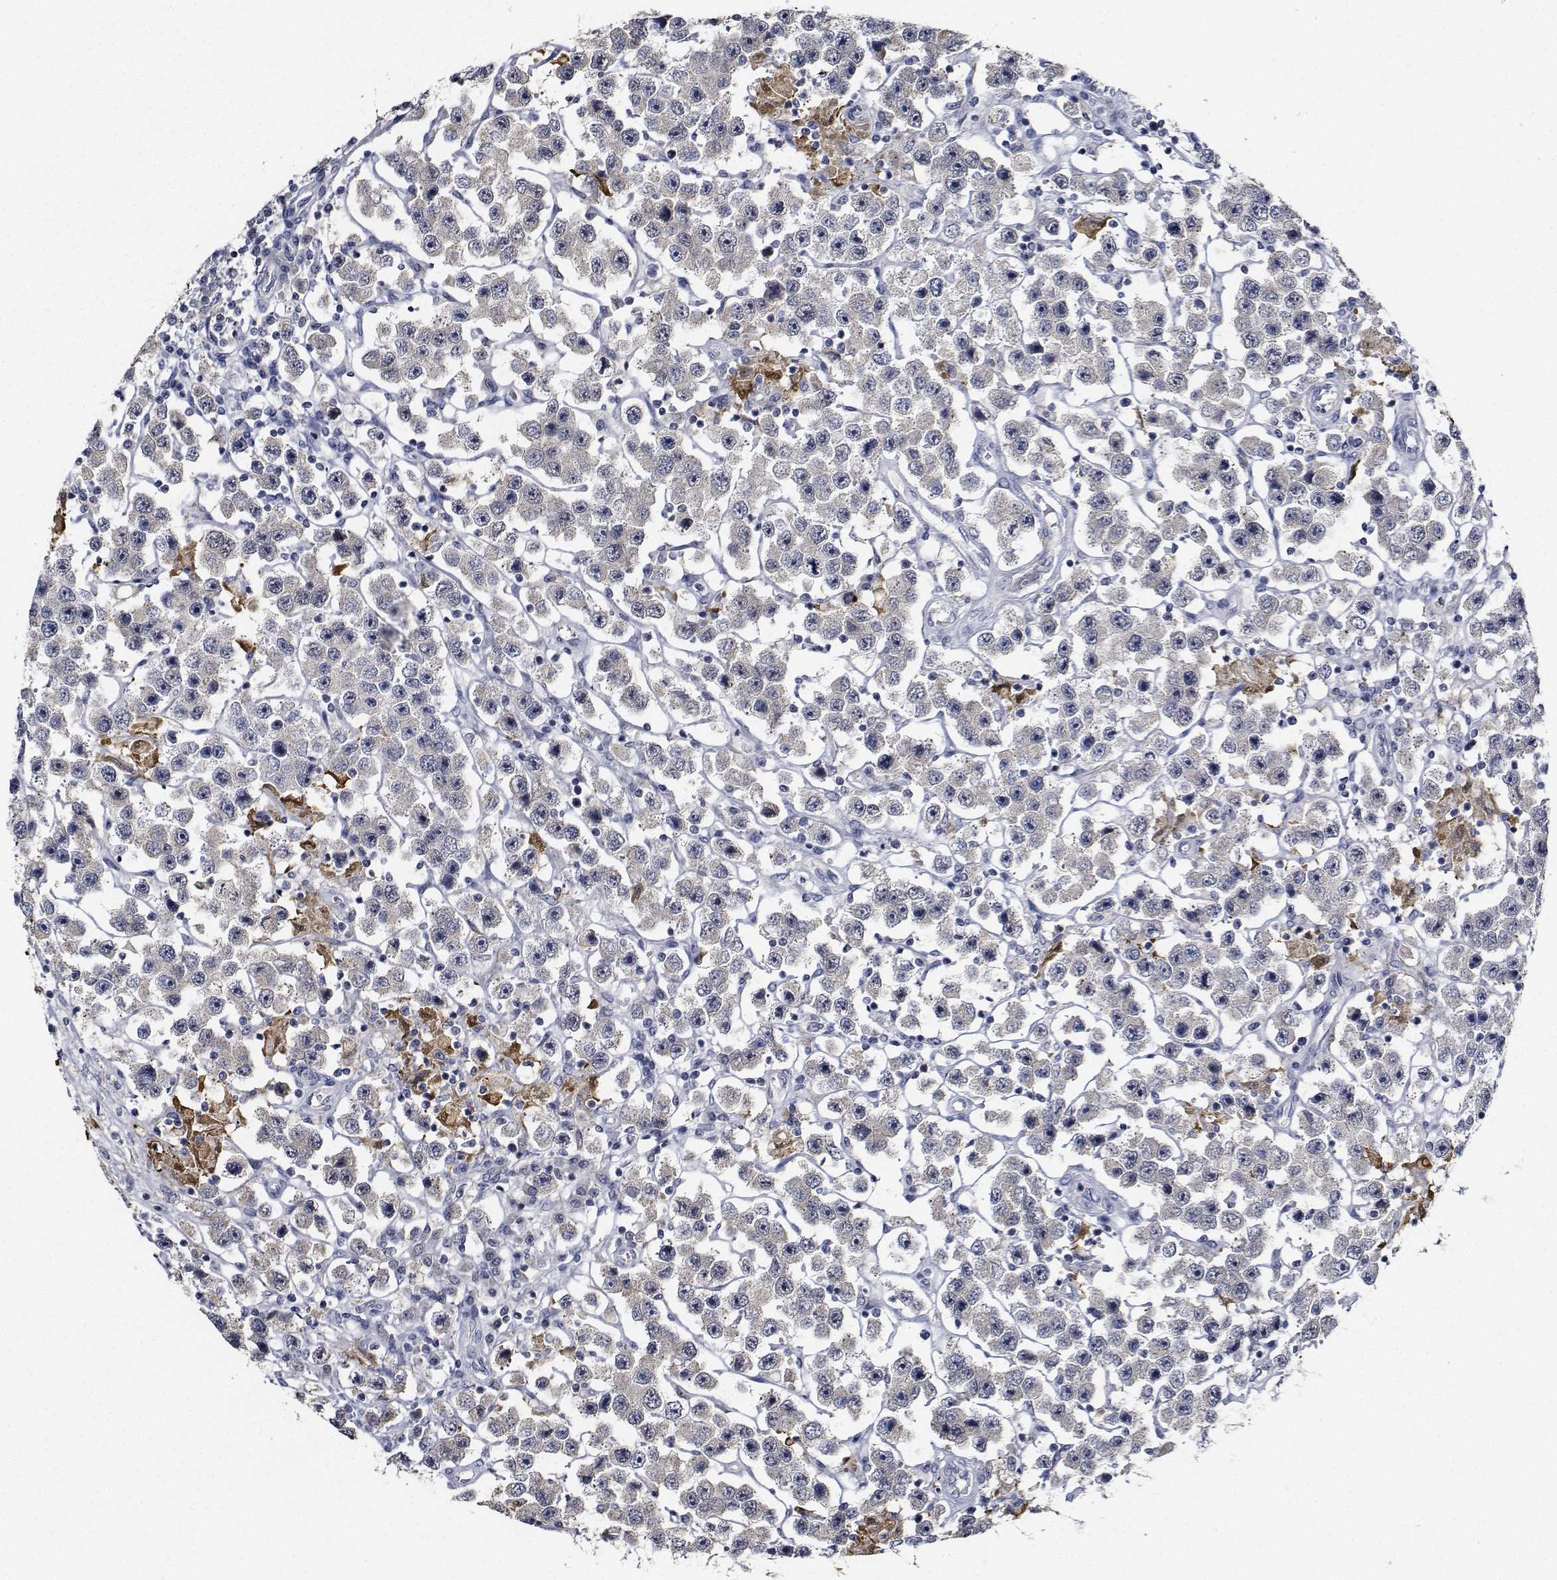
{"staining": {"intensity": "moderate", "quantity": "<25%", "location": "nuclear"}, "tissue": "testis cancer", "cell_type": "Tumor cells", "image_type": "cancer", "snomed": [{"axis": "morphology", "description": "Seminoma, NOS"}, {"axis": "topography", "description": "Testis"}], "caption": "Protein positivity by IHC demonstrates moderate nuclear expression in about <25% of tumor cells in testis seminoma.", "gene": "NVL", "patient": {"sex": "male", "age": 45}}